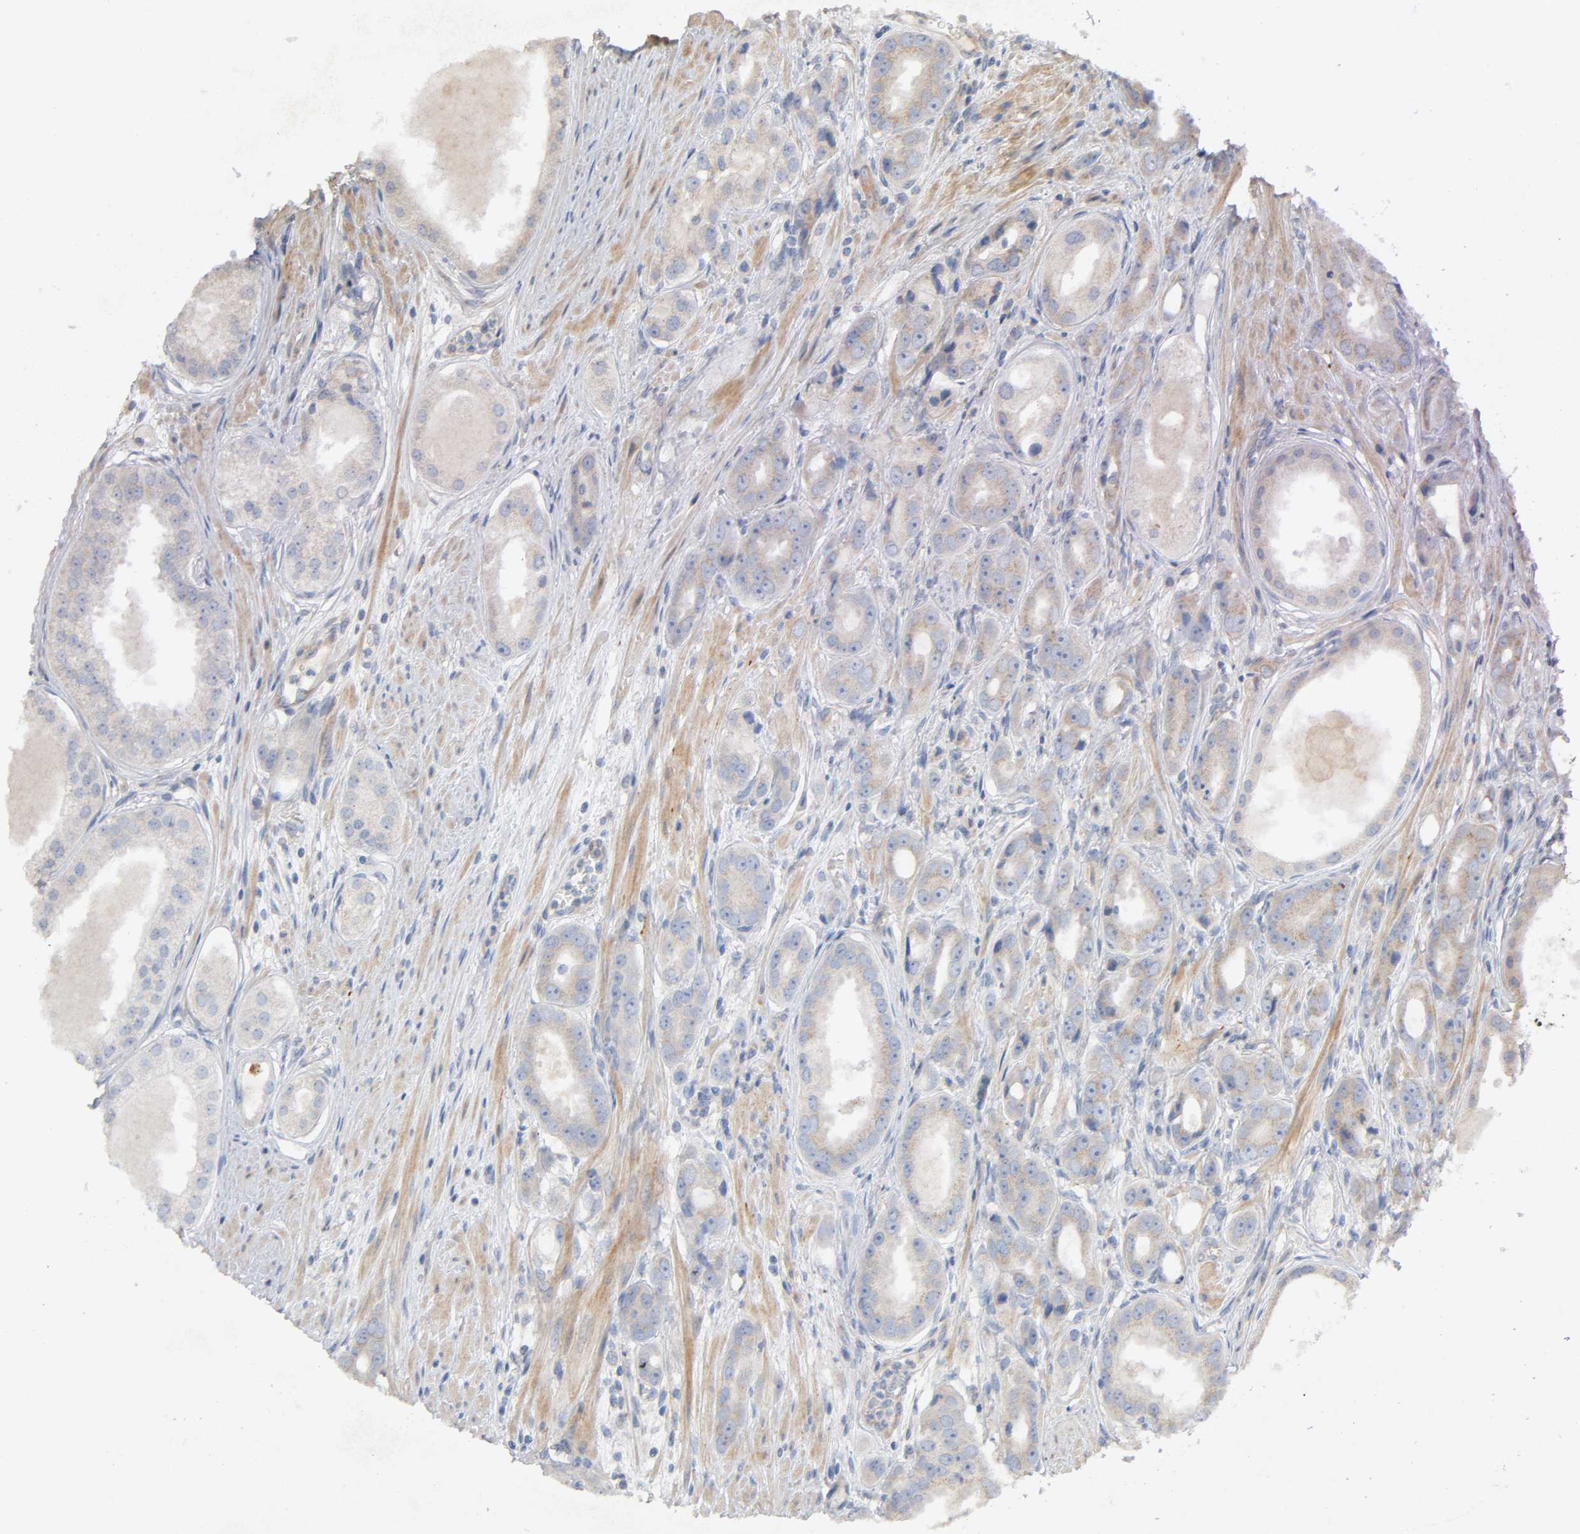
{"staining": {"intensity": "weak", "quantity": "<25%", "location": "cytoplasmic/membranous"}, "tissue": "prostate cancer", "cell_type": "Tumor cells", "image_type": "cancer", "snomed": [{"axis": "morphology", "description": "Adenocarcinoma, Medium grade"}, {"axis": "topography", "description": "Prostate"}], "caption": "This is an IHC photomicrograph of human adenocarcinoma (medium-grade) (prostate). There is no staining in tumor cells.", "gene": "SGSM1", "patient": {"sex": "male", "age": 53}}